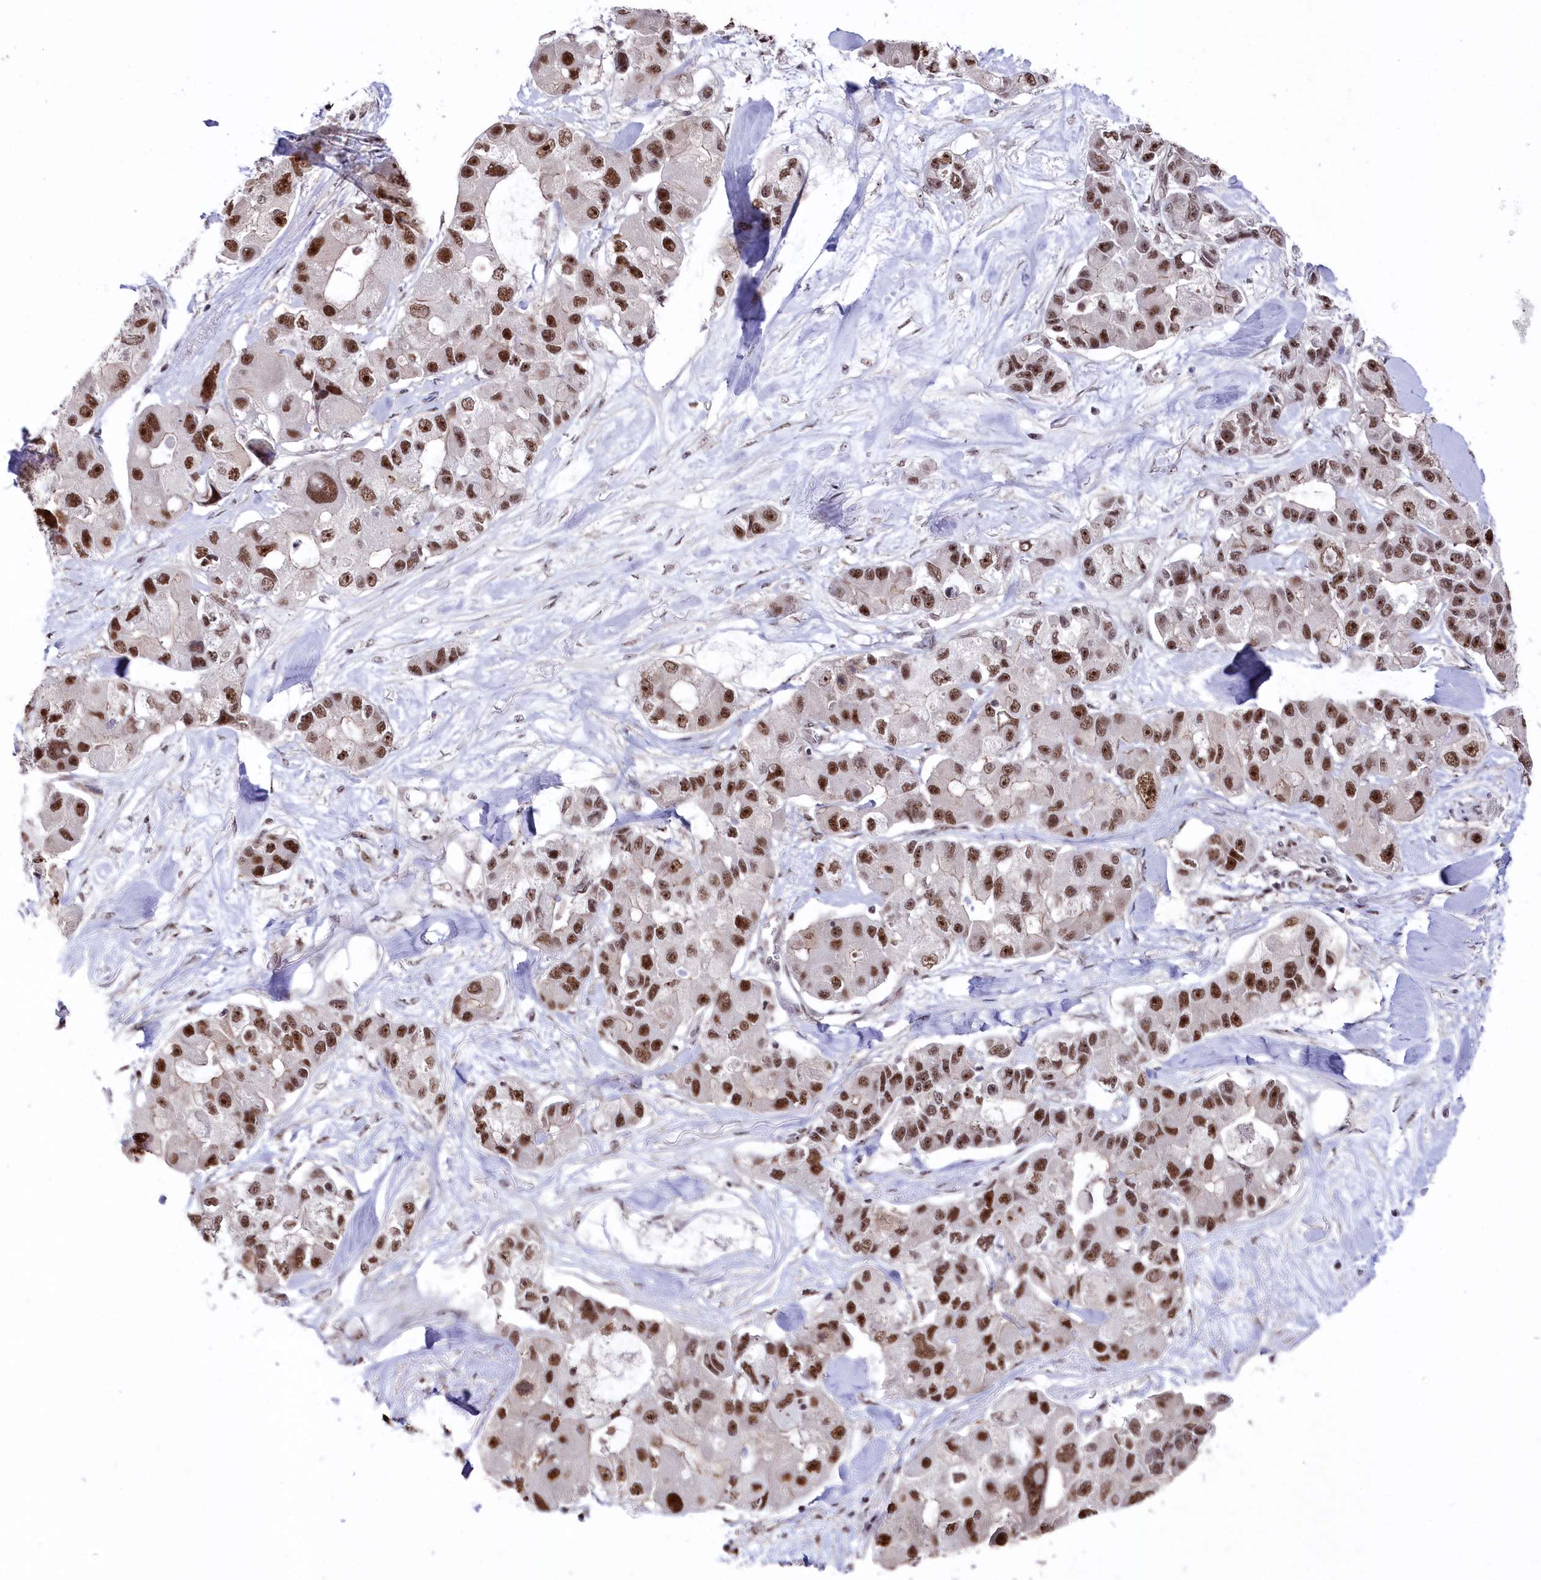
{"staining": {"intensity": "strong", "quantity": ">75%", "location": "nuclear"}, "tissue": "lung cancer", "cell_type": "Tumor cells", "image_type": "cancer", "snomed": [{"axis": "morphology", "description": "Adenocarcinoma, NOS"}, {"axis": "topography", "description": "Lung"}], "caption": "This is a photomicrograph of immunohistochemistry staining of lung adenocarcinoma, which shows strong expression in the nuclear of tumor cells.", "gene": "POLR2H", "patient": {"sex": "female", "age": 54}}